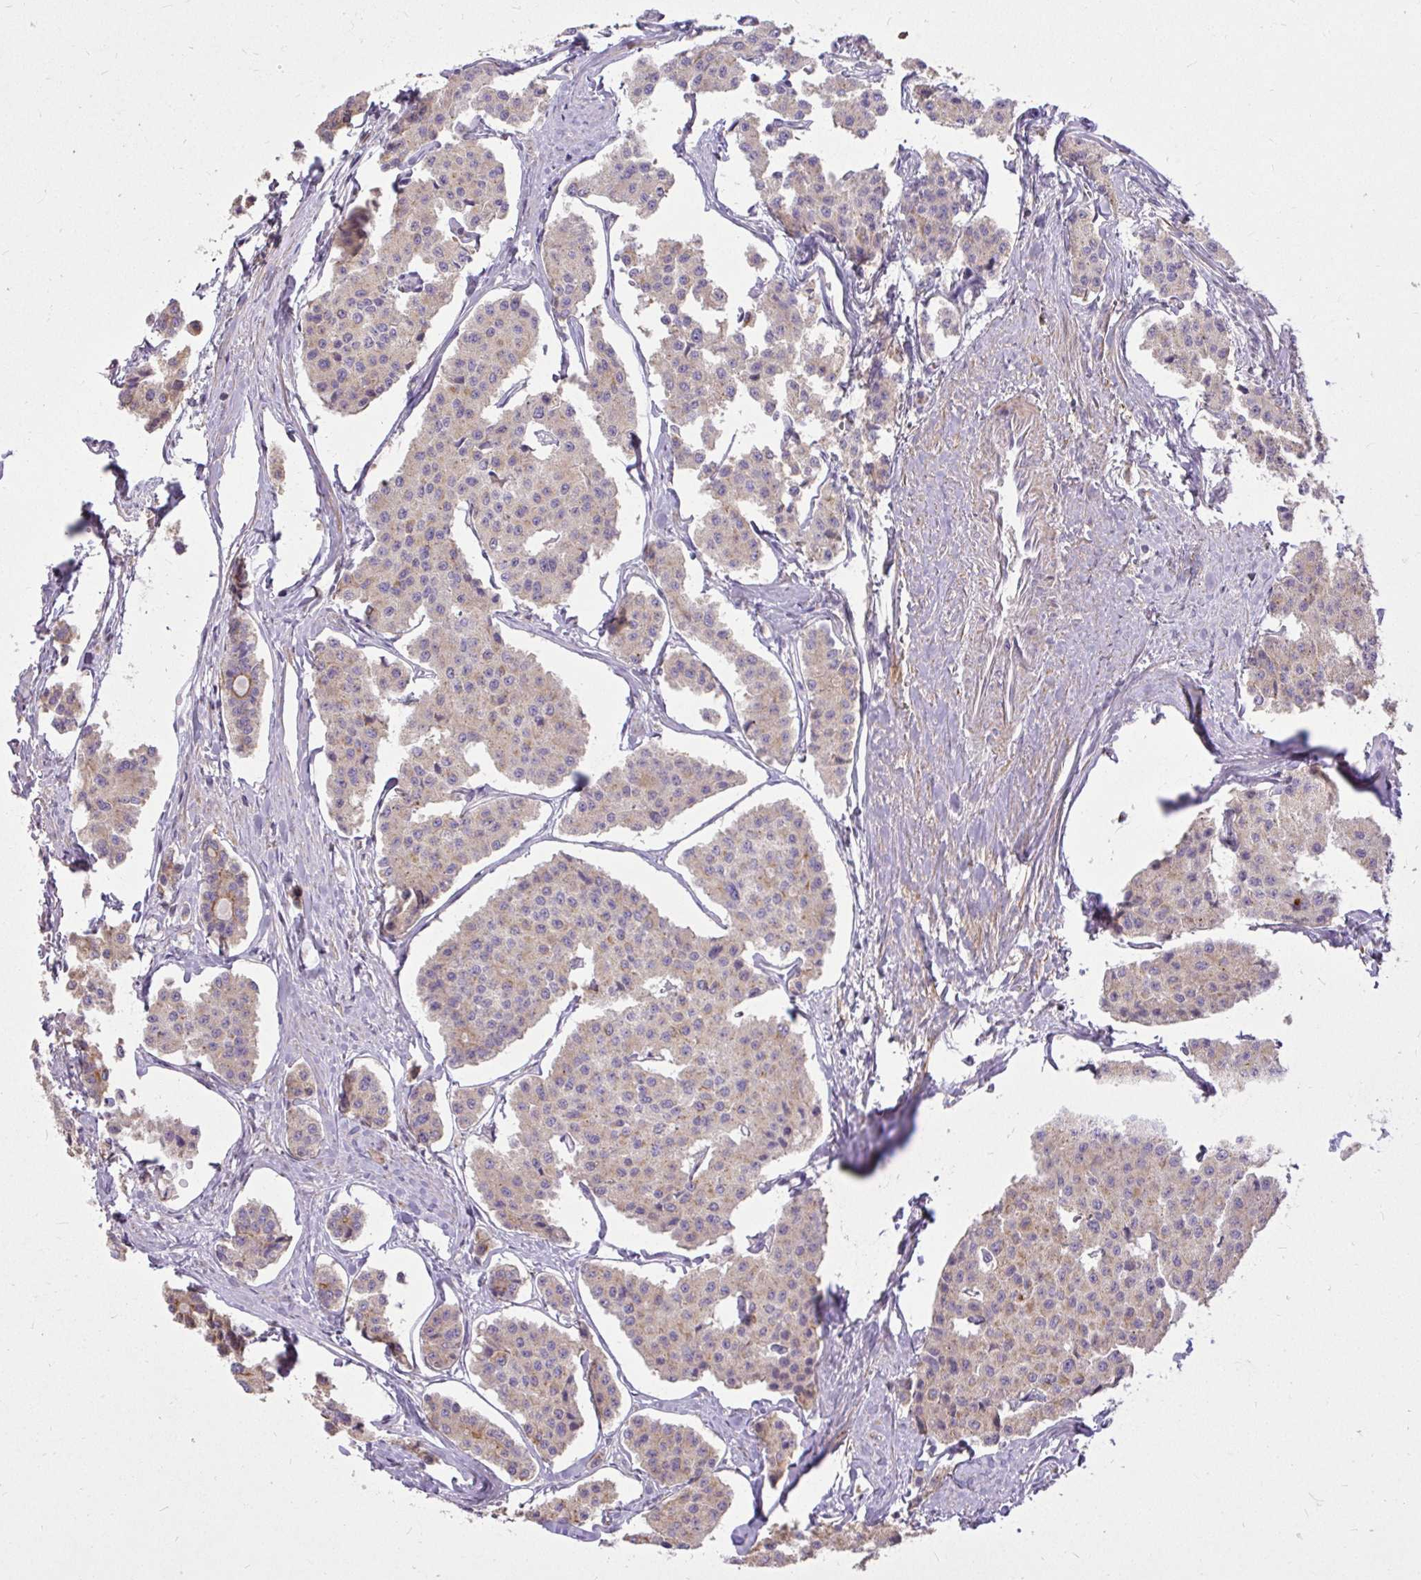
{"staining": {"intensity": "weak", "quantity": "25%-75%", "location": "cytoplasmic/membranous"}, "tissue": "carcinoid", "cell_type": "Tumor cells", "image_type": "cancer", "snomed": [{"axis": "morphology", "description": "Carcinoid, malignant, NOS"}, {"axis": "topography", "description": "Small intestine"}], "caption": "Tumor cells exhibit low levels of weak cytoplasmic/membranous expression in about 25%-75% of cells in human malignant carcinoid.", "gene": "STRIP1", "patient": {"sex": "female", "age": 65}}